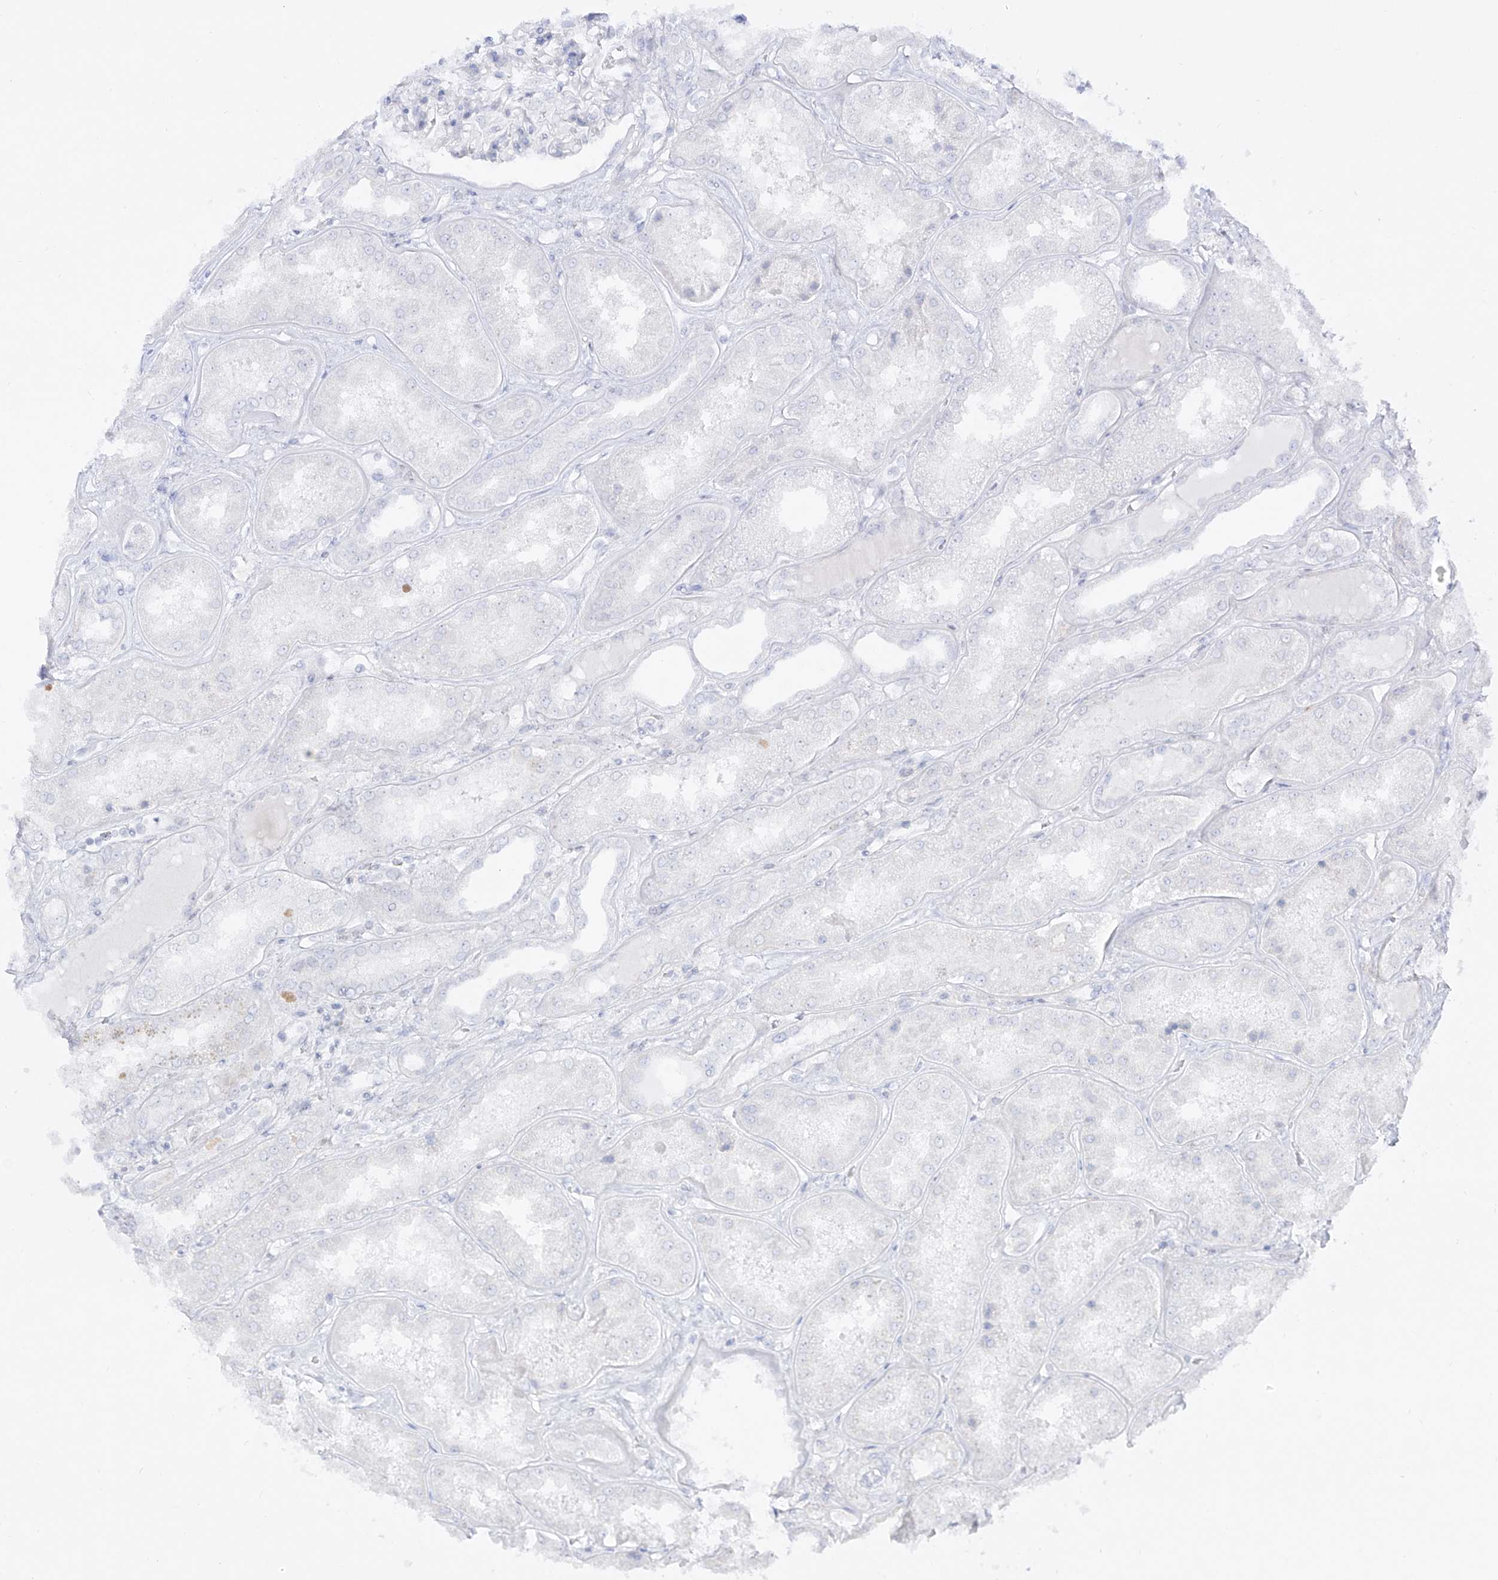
{"staining": {"intensity": "negative", "quantity": "none", "location": "none"}, "tissue": "kidney", "cell_type": "Cells in glomeruli", "image_type": "normal", "snomed": [{"axis": "morphology", "description": "Normal tissue, NOS"}, {"axis": "topography", "description": "Kidney"}], "caption": "An immunohistochemistry (IHC) micrograph of unremarkable kidney is shown. There is no staining in cells in glomeruli of kidney. Nuclei are stained in blue.", "gene": "DMKN", "patient": {"sex": "female", "age": 56}}